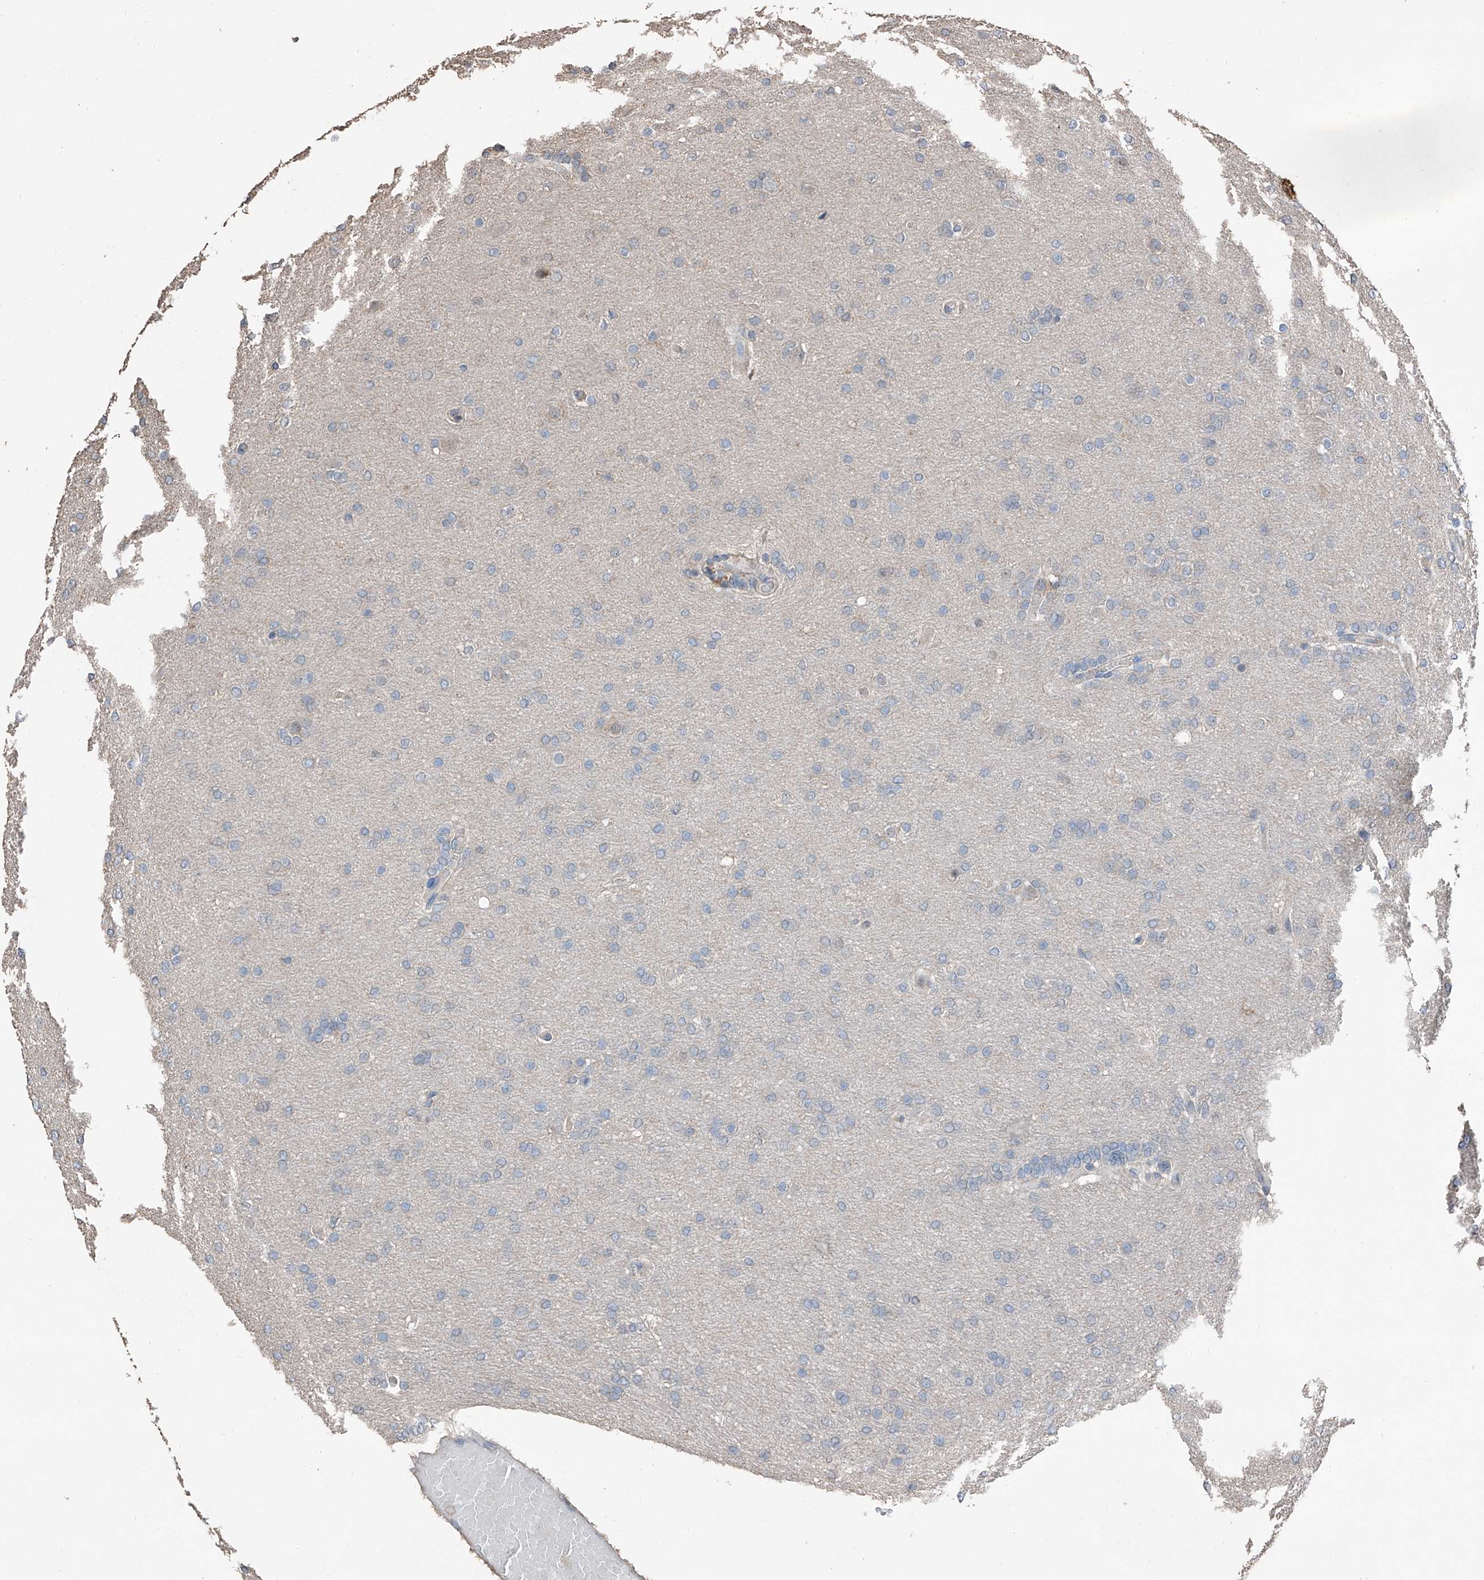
{"staining": {"intensity": "negative", "quantity": "none", "location": "none"}, "tissue": "glioma", "cell_type": "Tumor cells", "image_type": "cancer", "snomed": [{"axis": "morphology", "description": "Glioma, malignant, High grade"}, {"axis": "topography", "description": "Cerebral cortex"}], "caption": "Micrograph shows no protein expression in tumor cells of malignant glioma (high-grade) tissue.", "gene": "MAMLD1", "patient": {"sex": "female", "age": 36}}